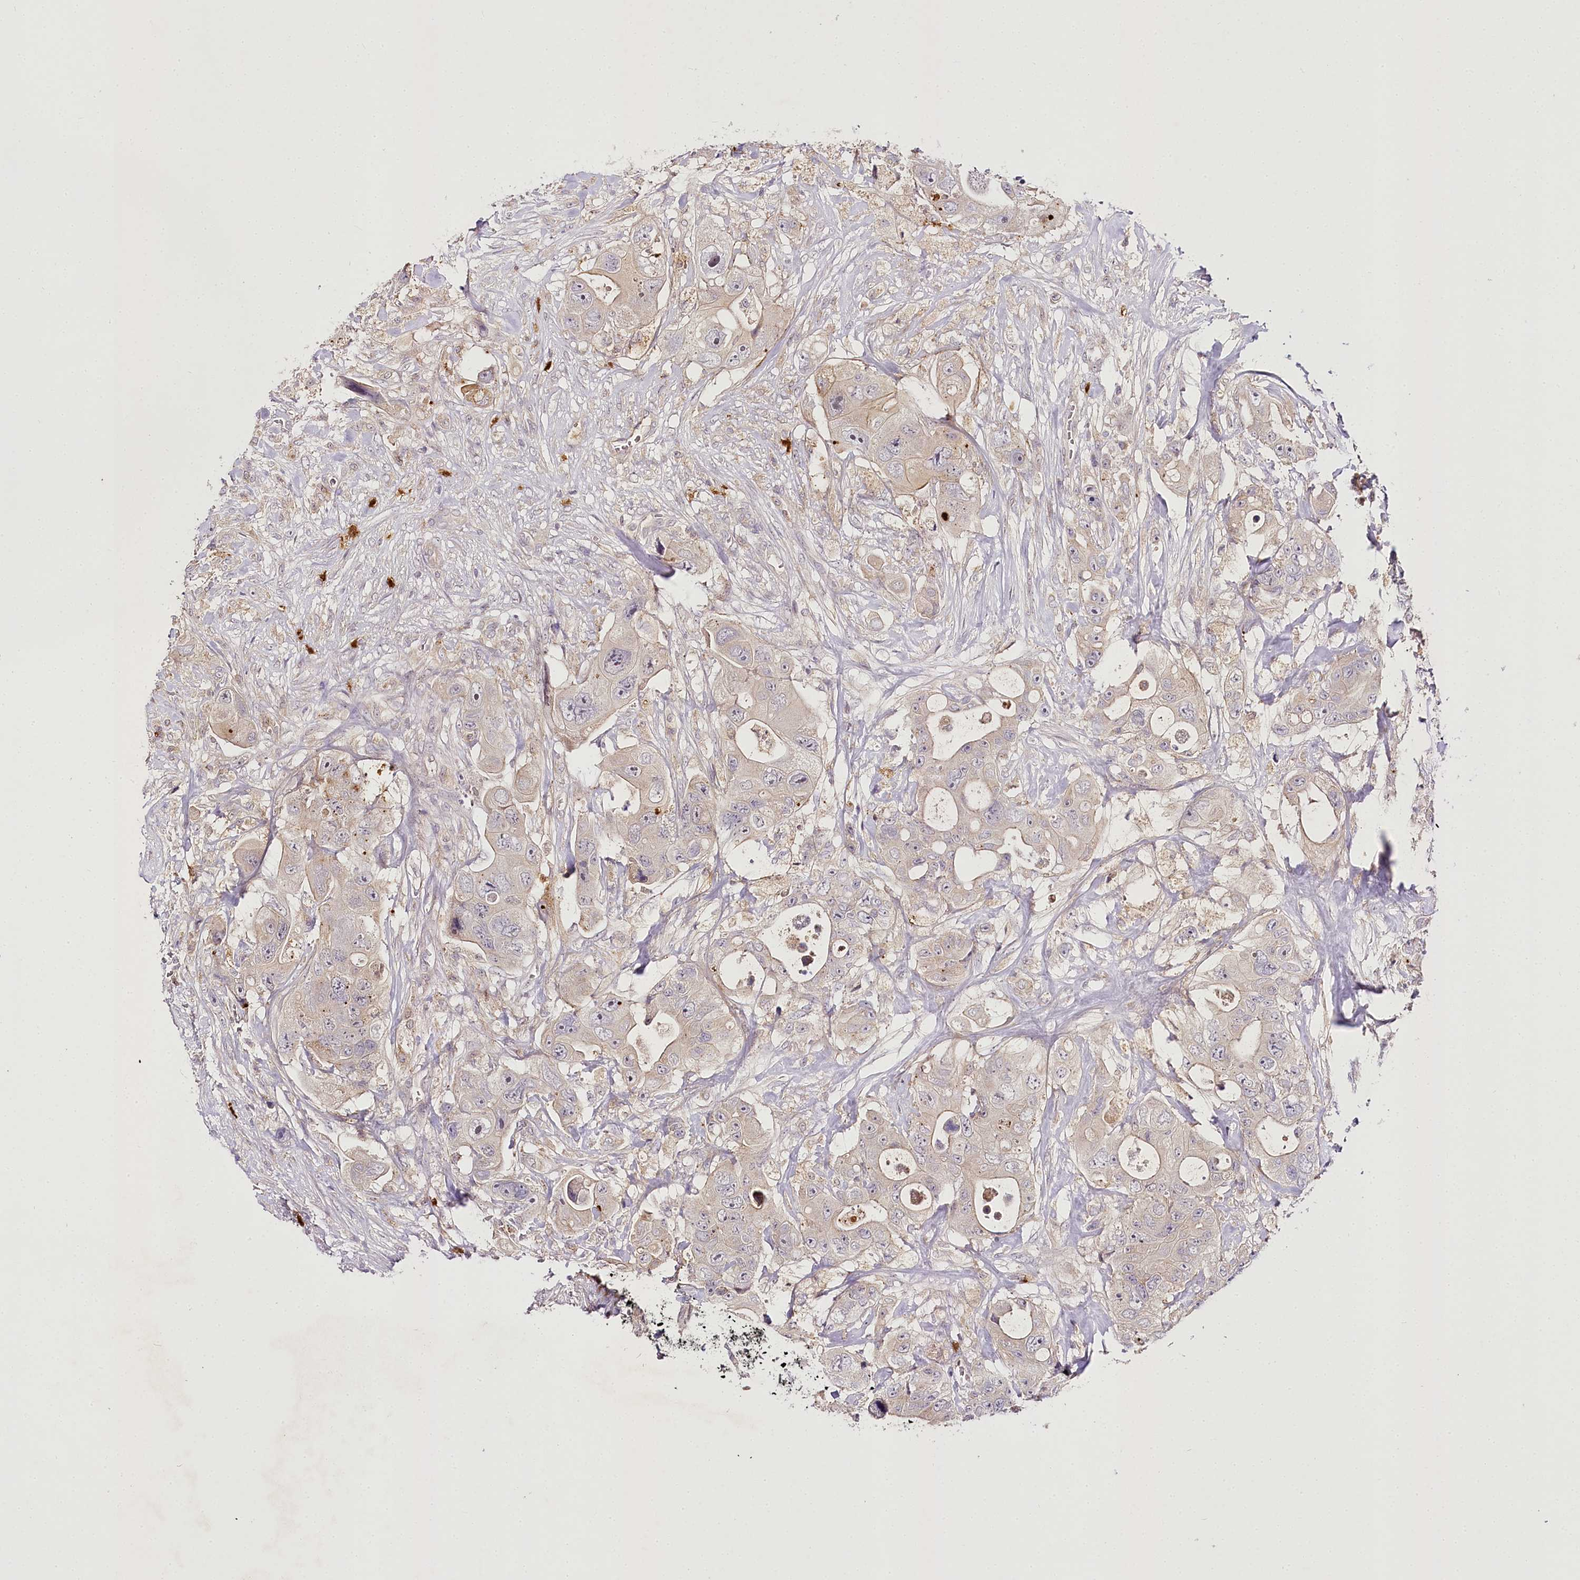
{"staining": {"intensity": "negative", "quantity": "none", "location": "none"}, "tissue": "colorectal cancer", "cell_type": "Tumor cells", "image_type": "cancer", "snomed": [{"axis": "morphology", "description": "Adenocarcinoma, NOS"}, {"axis": "topography", "description": "Colon"}], "caption": "High power microscopy photomicrograph of an IHC image of colorectal adenocarcinoma, revealing no significant expression in tumor cells.", "gene": "VWA5A", "patient": {"sex": "female", "age": 46}}